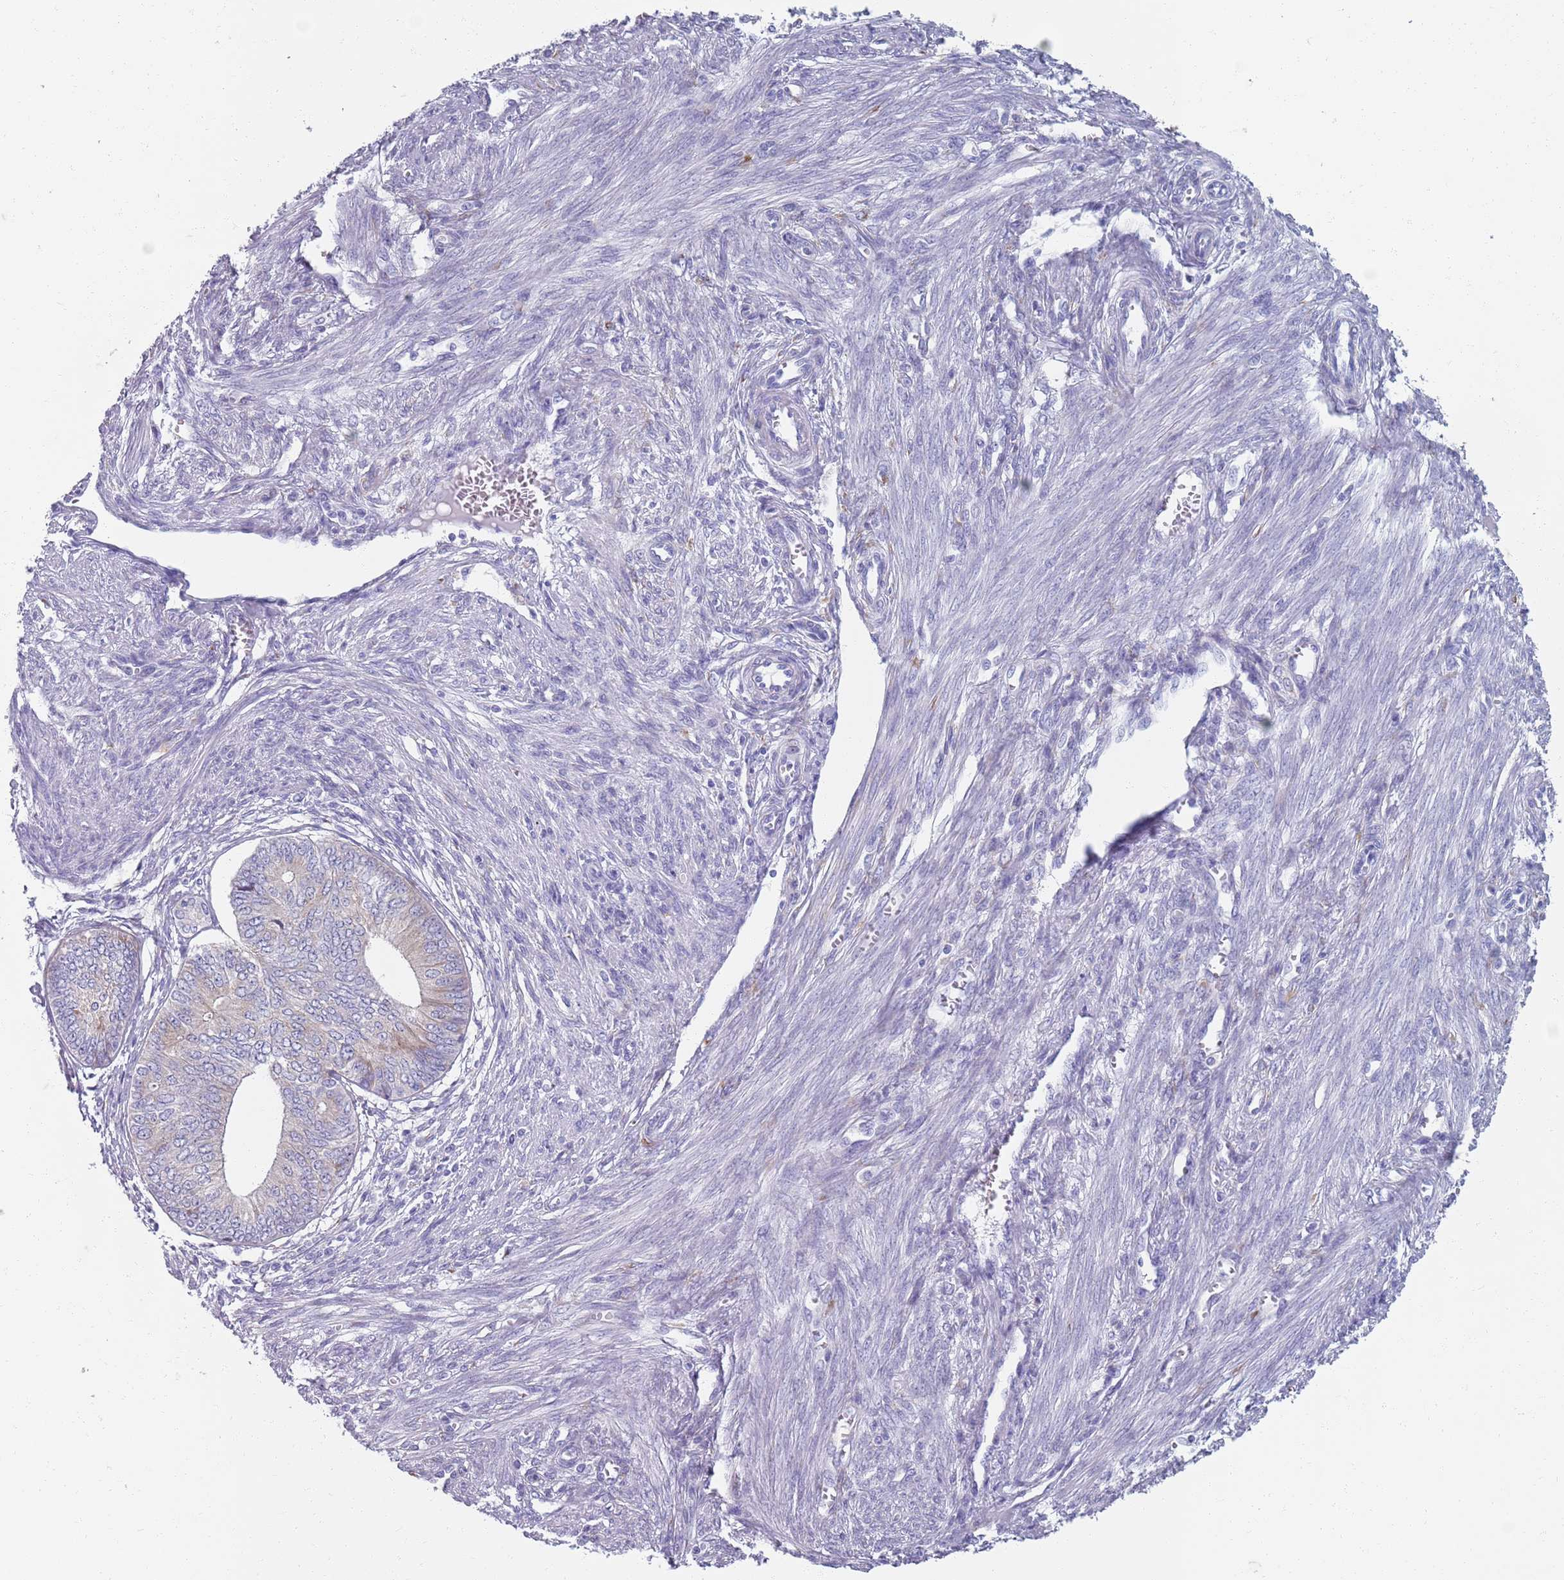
{"staining": {"intensity": "weak", "quantity": "<25%", "location": "cytoplasmic/membranous"}, "tissue": "endometrial cancer", "cell_type": "Tumor cells", "image_type": "cancer", "snomed": [{"axis": "morphology", "description": "Adenocarcinoma, NOS"}, {"axis": "topography", "description": "Endometrium"}], "caption": "Immunohistochemical staining of human adenocarcinoma (endometrial) shows no significant positivity in tumor cells.", "gene": "PLOD1", "patient": {"sex": "female", "age": 68}}